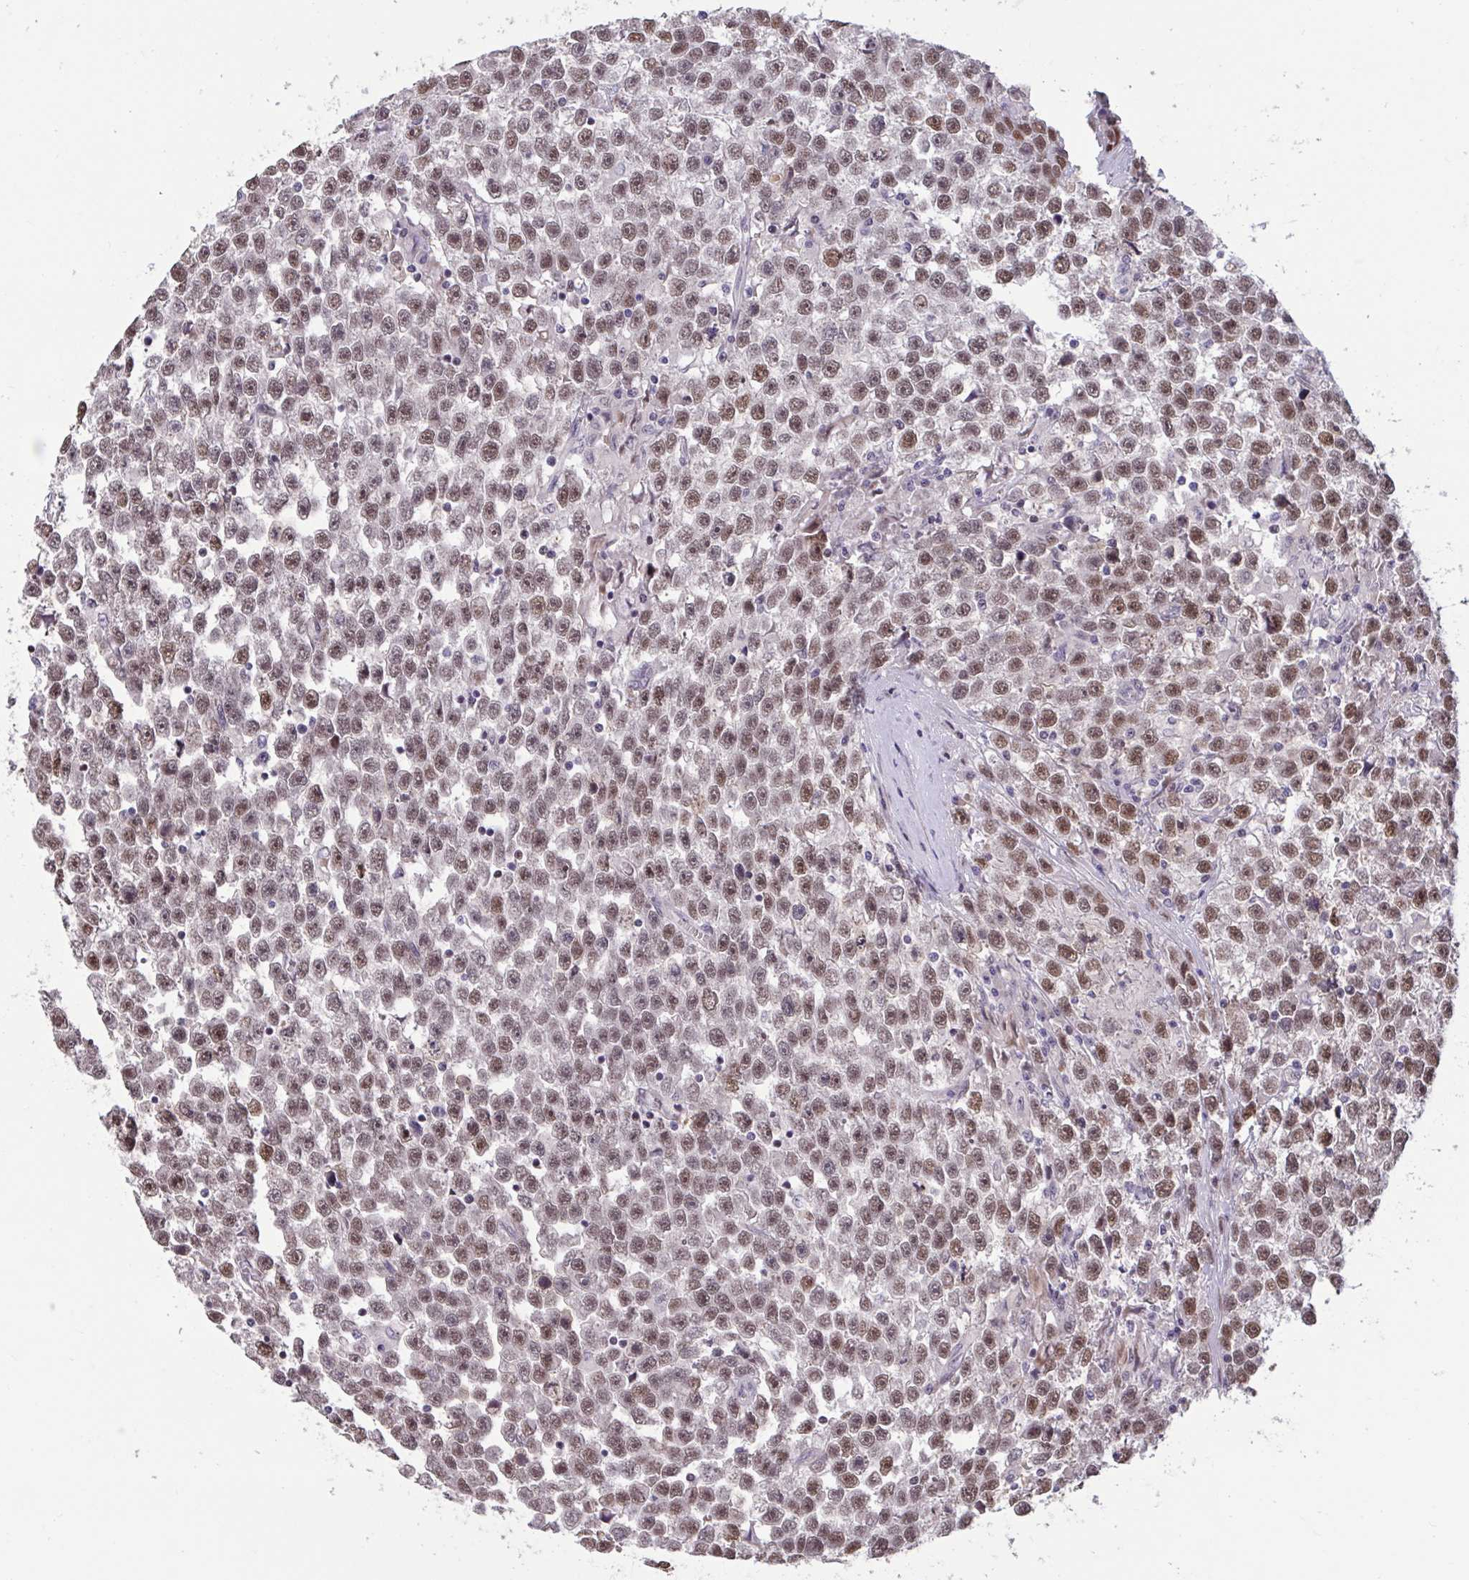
{"staining": {"intensity": "moderate", "quantity": ">75%", "location": "nuclear"}, "tissue": "testis cancer", "cell_type": "Tumor cells", "image_type": "cancer", "snomed": [{"axis": "morphology", "description": "Seminoma, NOS"}, {"axis": "topography", "description": "Testis"}], "caption": "Protein analysis of testis cancer tissue displays moderate nuclear staining in about >75% of tumor cells. (Stains: DAB in brown, nuclei in blue, Microscopy: brightfield microscopy at high magnification).", "gene": "ZNF414", "patient": {"sex": "male", "age": 31}}